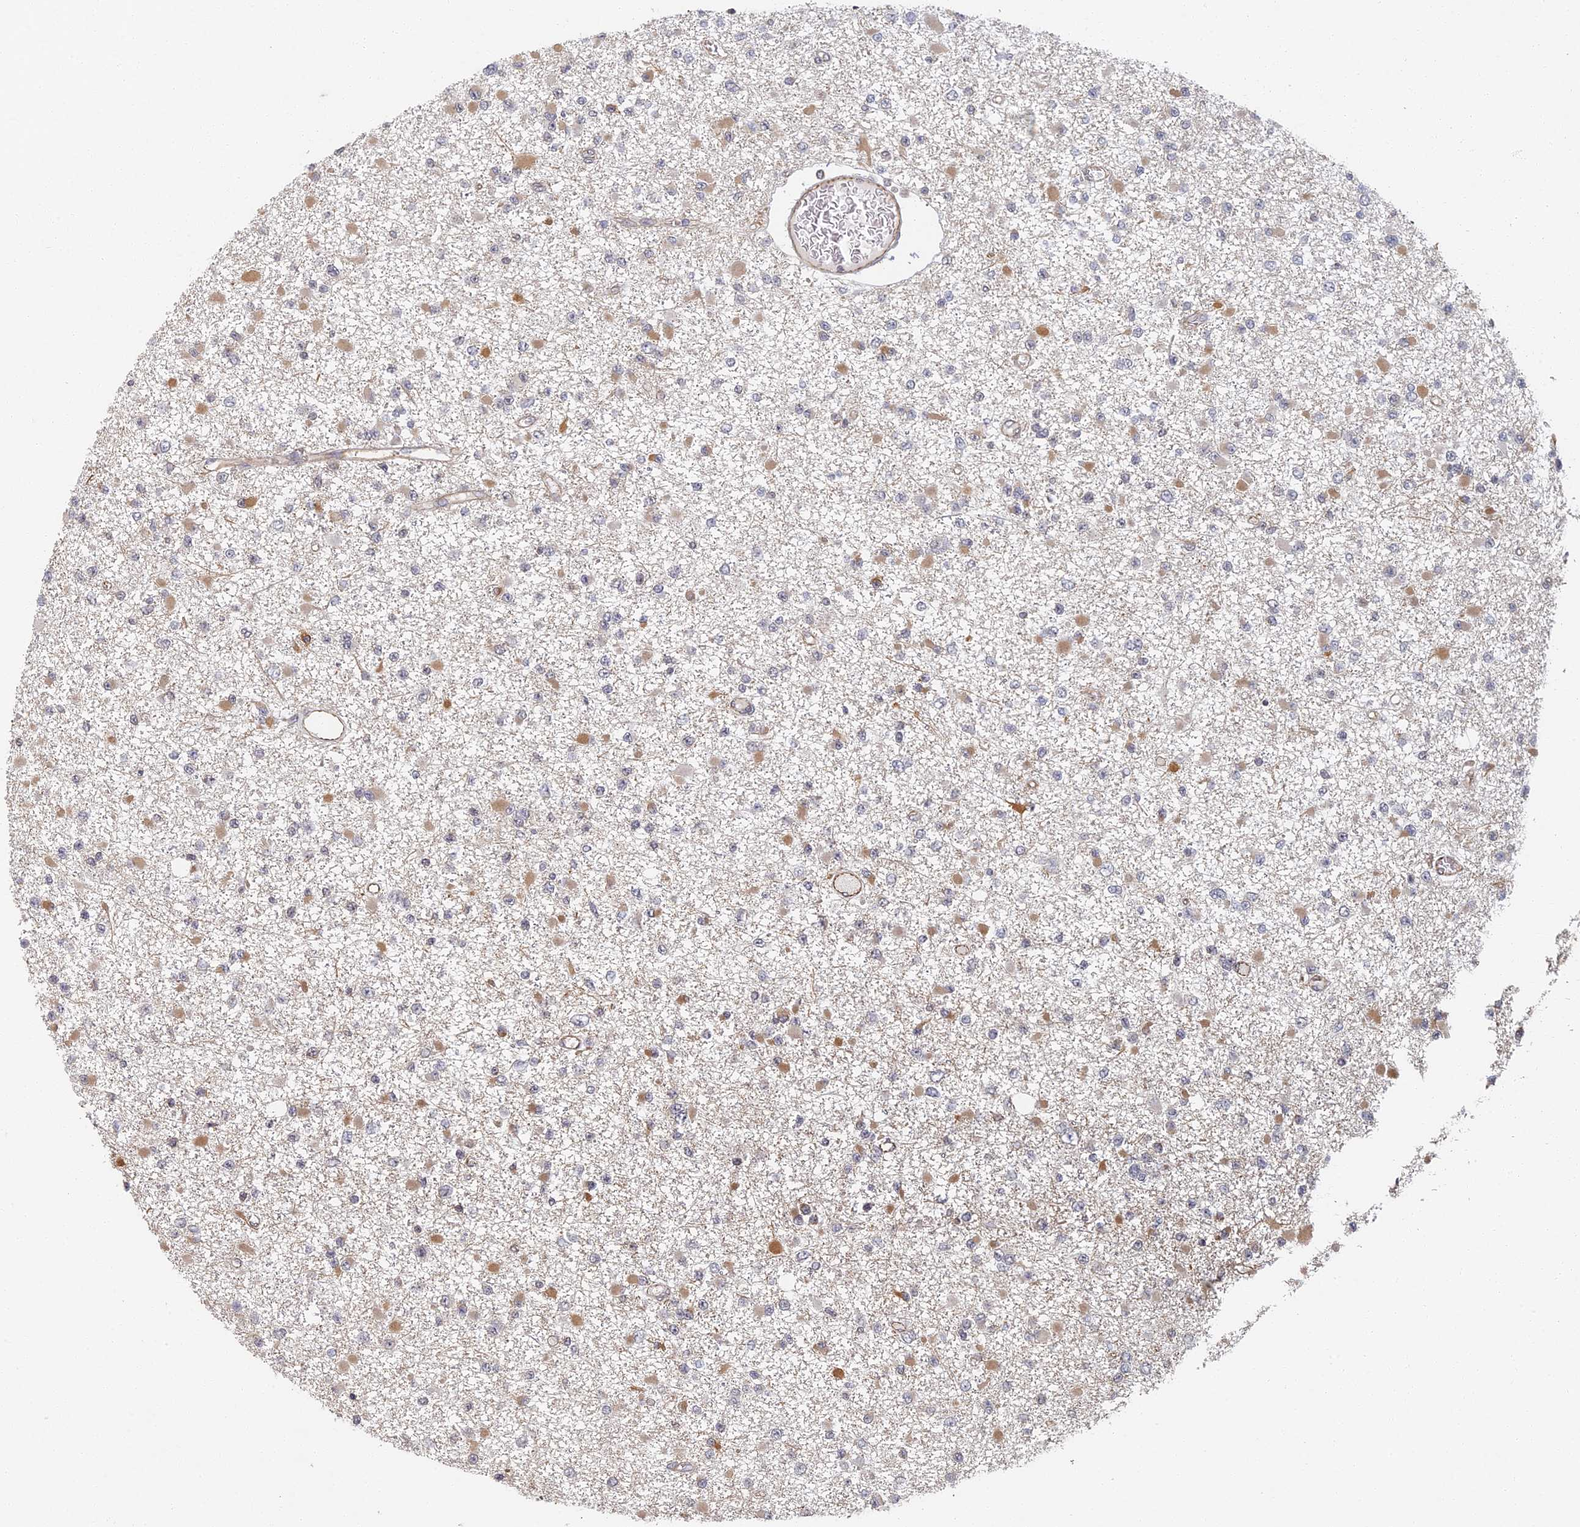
{"staining": {"intensity": "weak", "quantity": "<25%", "location": "cytoplasmic/membranous"}, "tissue": "glioma", "cell_type": "Tumor cells", "image_type": "cancer", "snomed": [{"axis": "morphology", "description": "Glioma, malignant, Low grade"}, {"axis": "topography", "description": "Brain"}], "caption": "A micrograph of glioma stained for a protein shows no brown staining in tumor cells.", "gene": "ABCB10", "patient": {"sex": "female", "age": 22}}